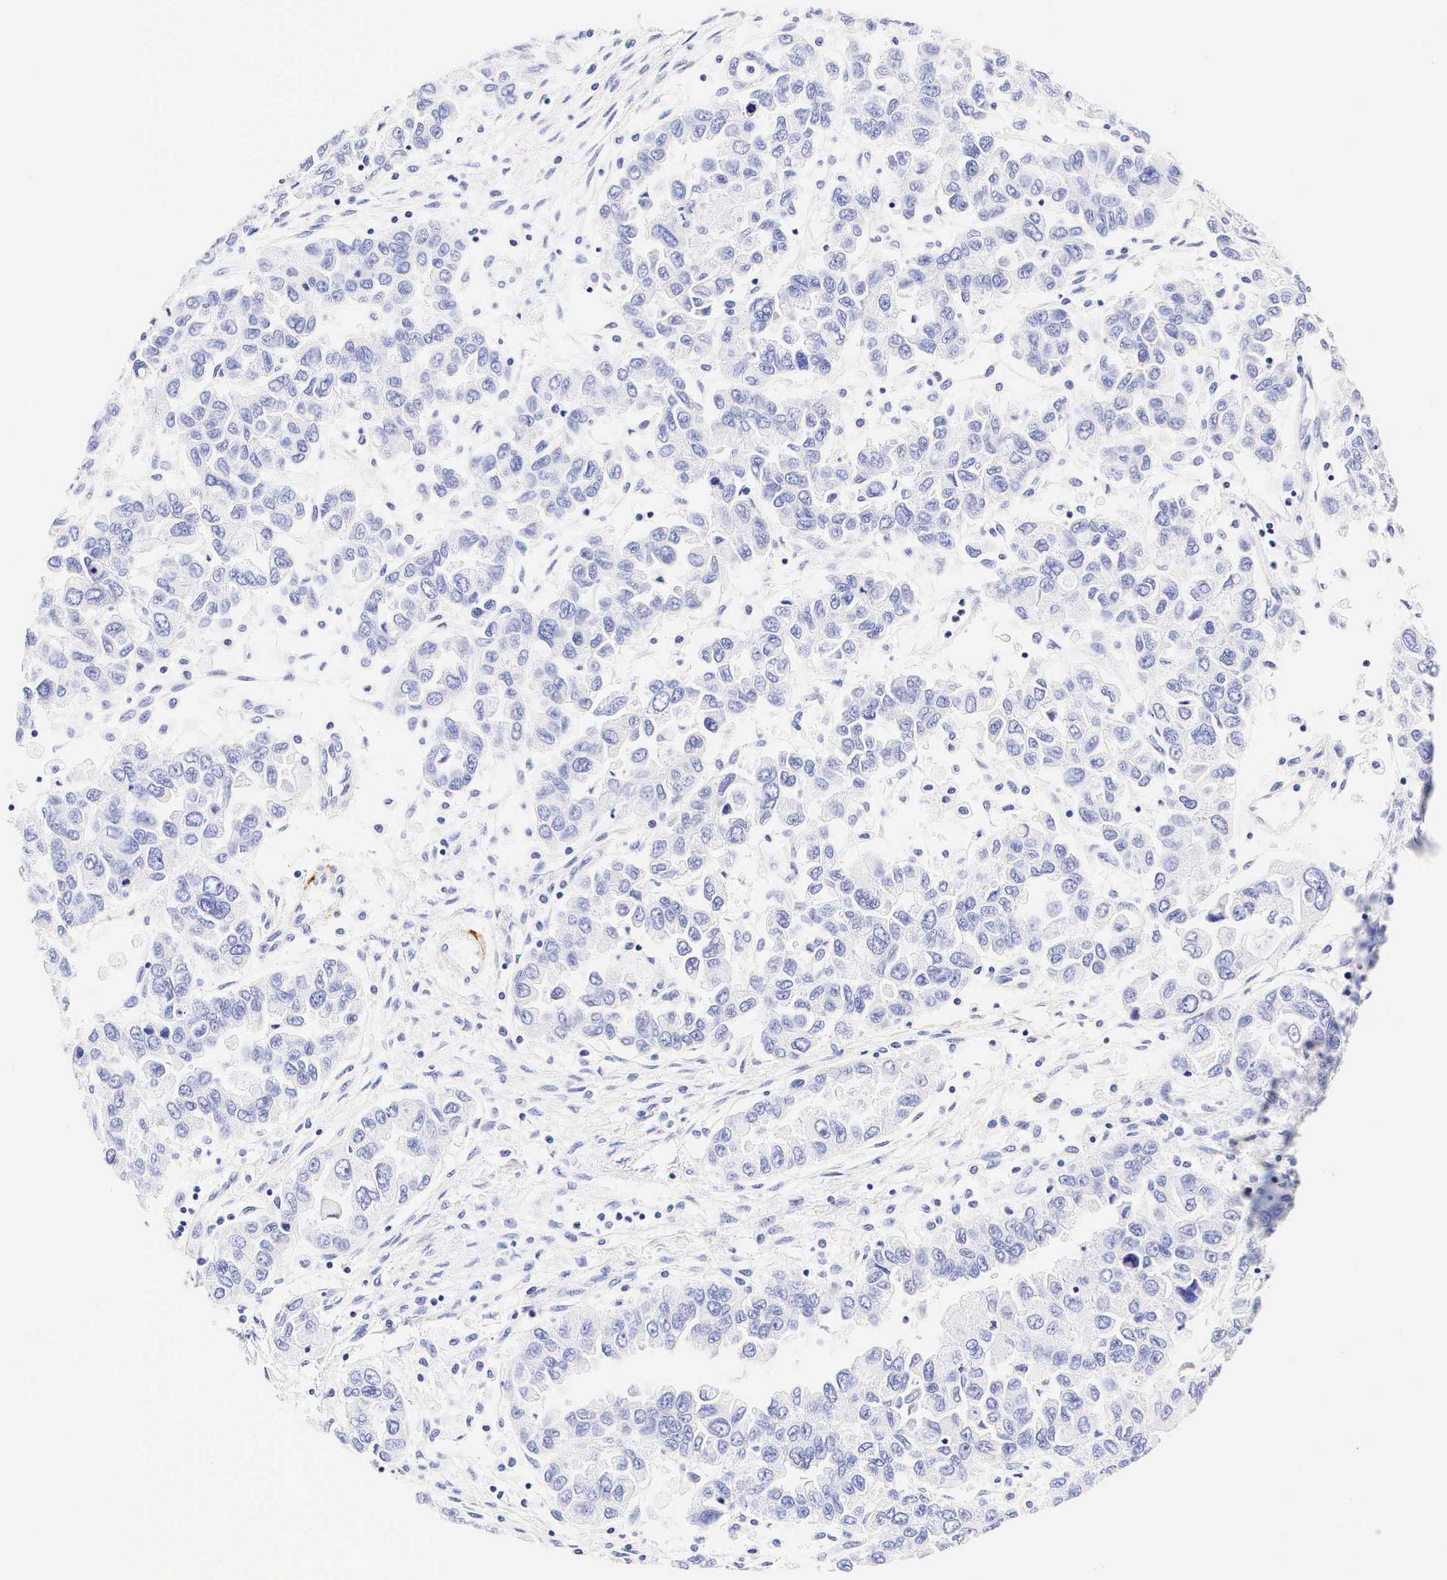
{"staining": {"intensity": "negative", "quantity": "none", "location": "none"}, "tissue": "ovarian cancer", "cell_type": "Tumor cells", "image_type": "cancer", "snomed": [{"axis": "morphology", "description": "Cystadenocarcinoma, serous, NOS"}, {"axis": "topography", "description": "Ovary"}], "caption": "This photomicrograph is of ovarian cancer (serous cystadenocarcinoma) stained with IHC to label a protein in brown with the nuclei are counter-stained blue. There is no positivity in tumor cells.", "gene": "CALD1", "patient": {"sex": "female", "age": 84}}